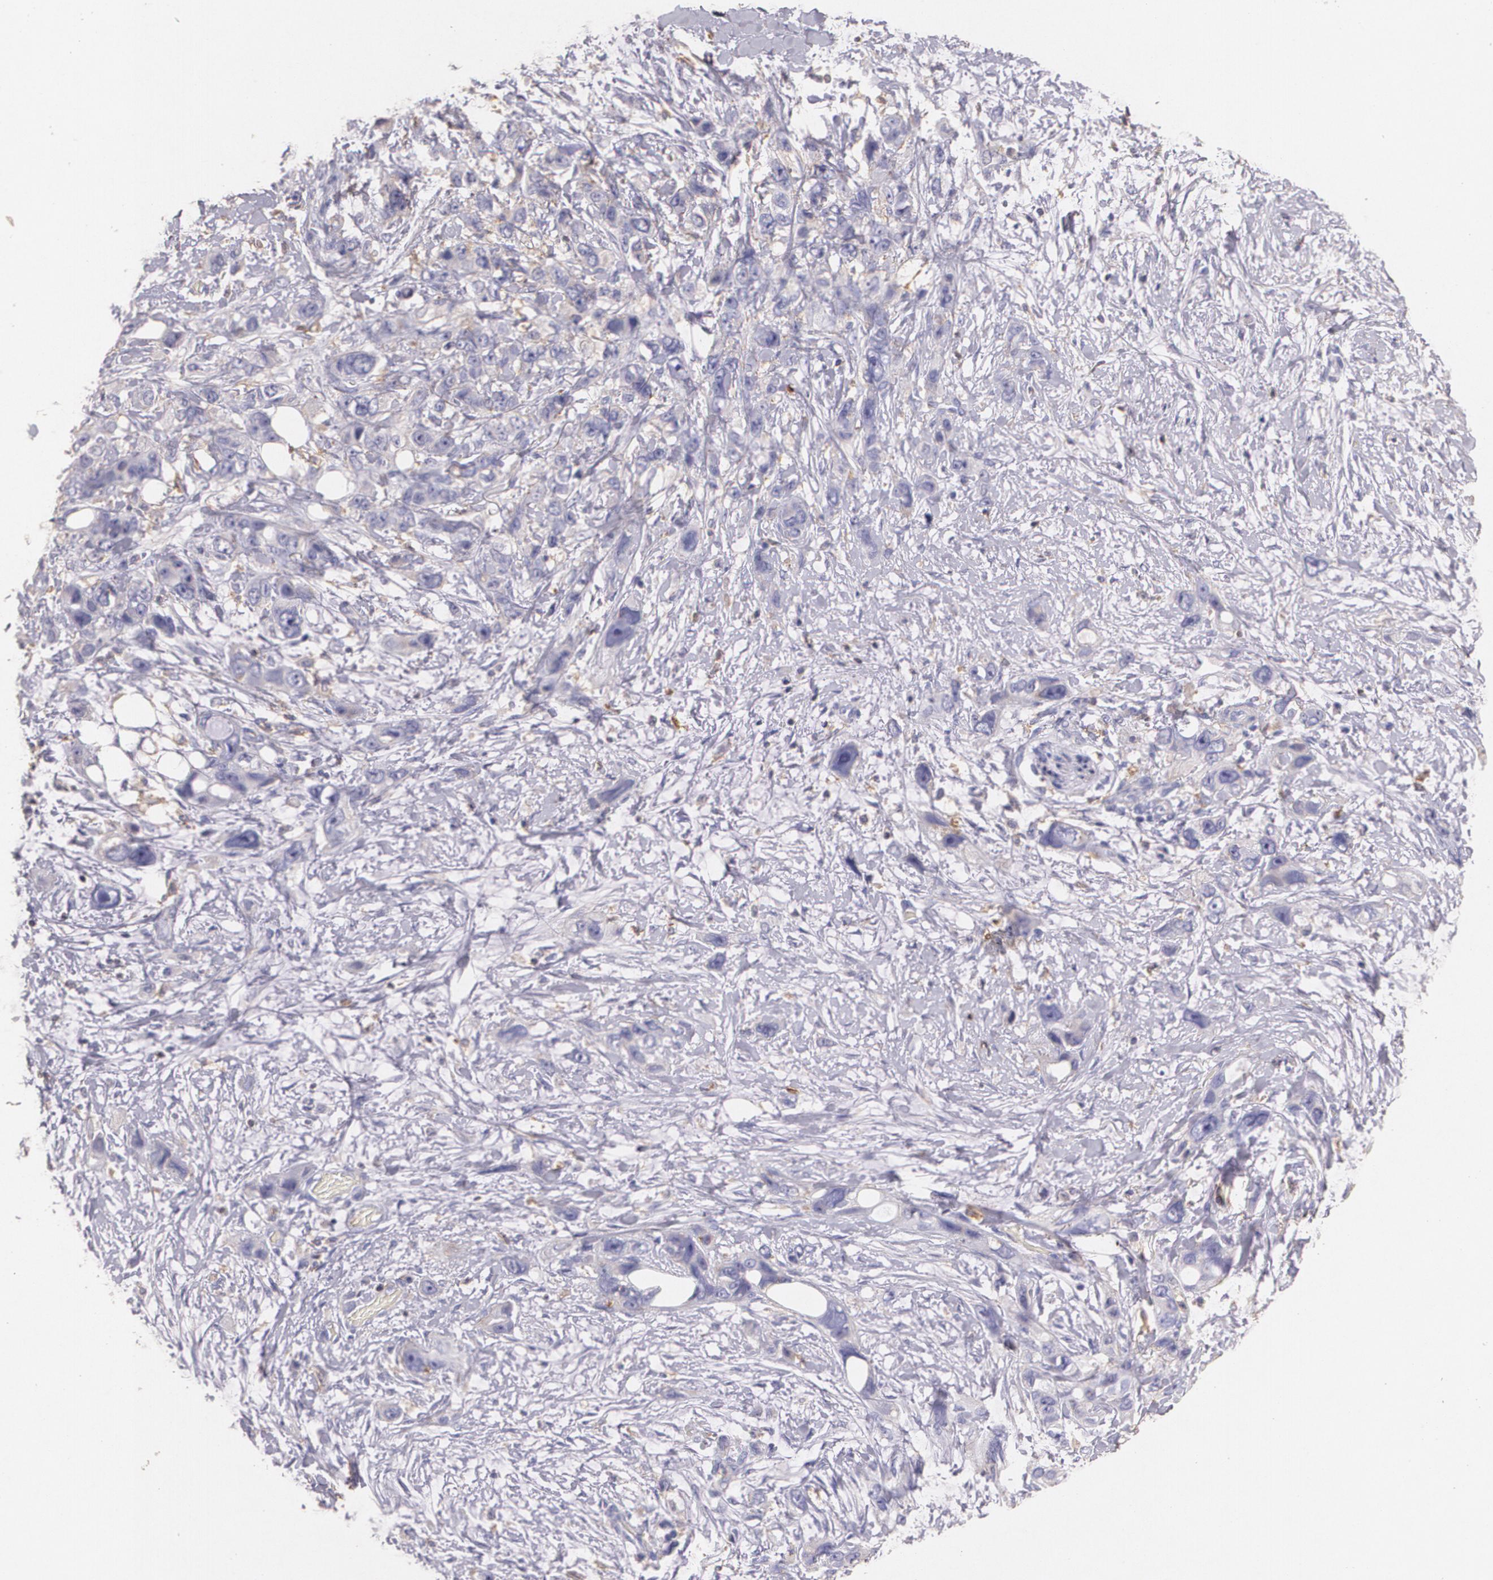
{"staining": {"intensity": "negative", "quantity": "none", "location": "none"}, "tissue": "stomach cancer", "cell_type": "Tumor cells", "image_type": "cancer", "snomed": [{"axis": "morphology", "description": "Adenocarcinoma, NOS"}, {"axis": "topography", "description": "Stomach, upper"}], "caption": "High power microscopy micrograph of an immunohistochemistry photomicrograph of stomach cancer, revealing no significant expression in tumor cells.", "gene": "TGFBR1", "patient": {"sex": "male", "age": 47}}